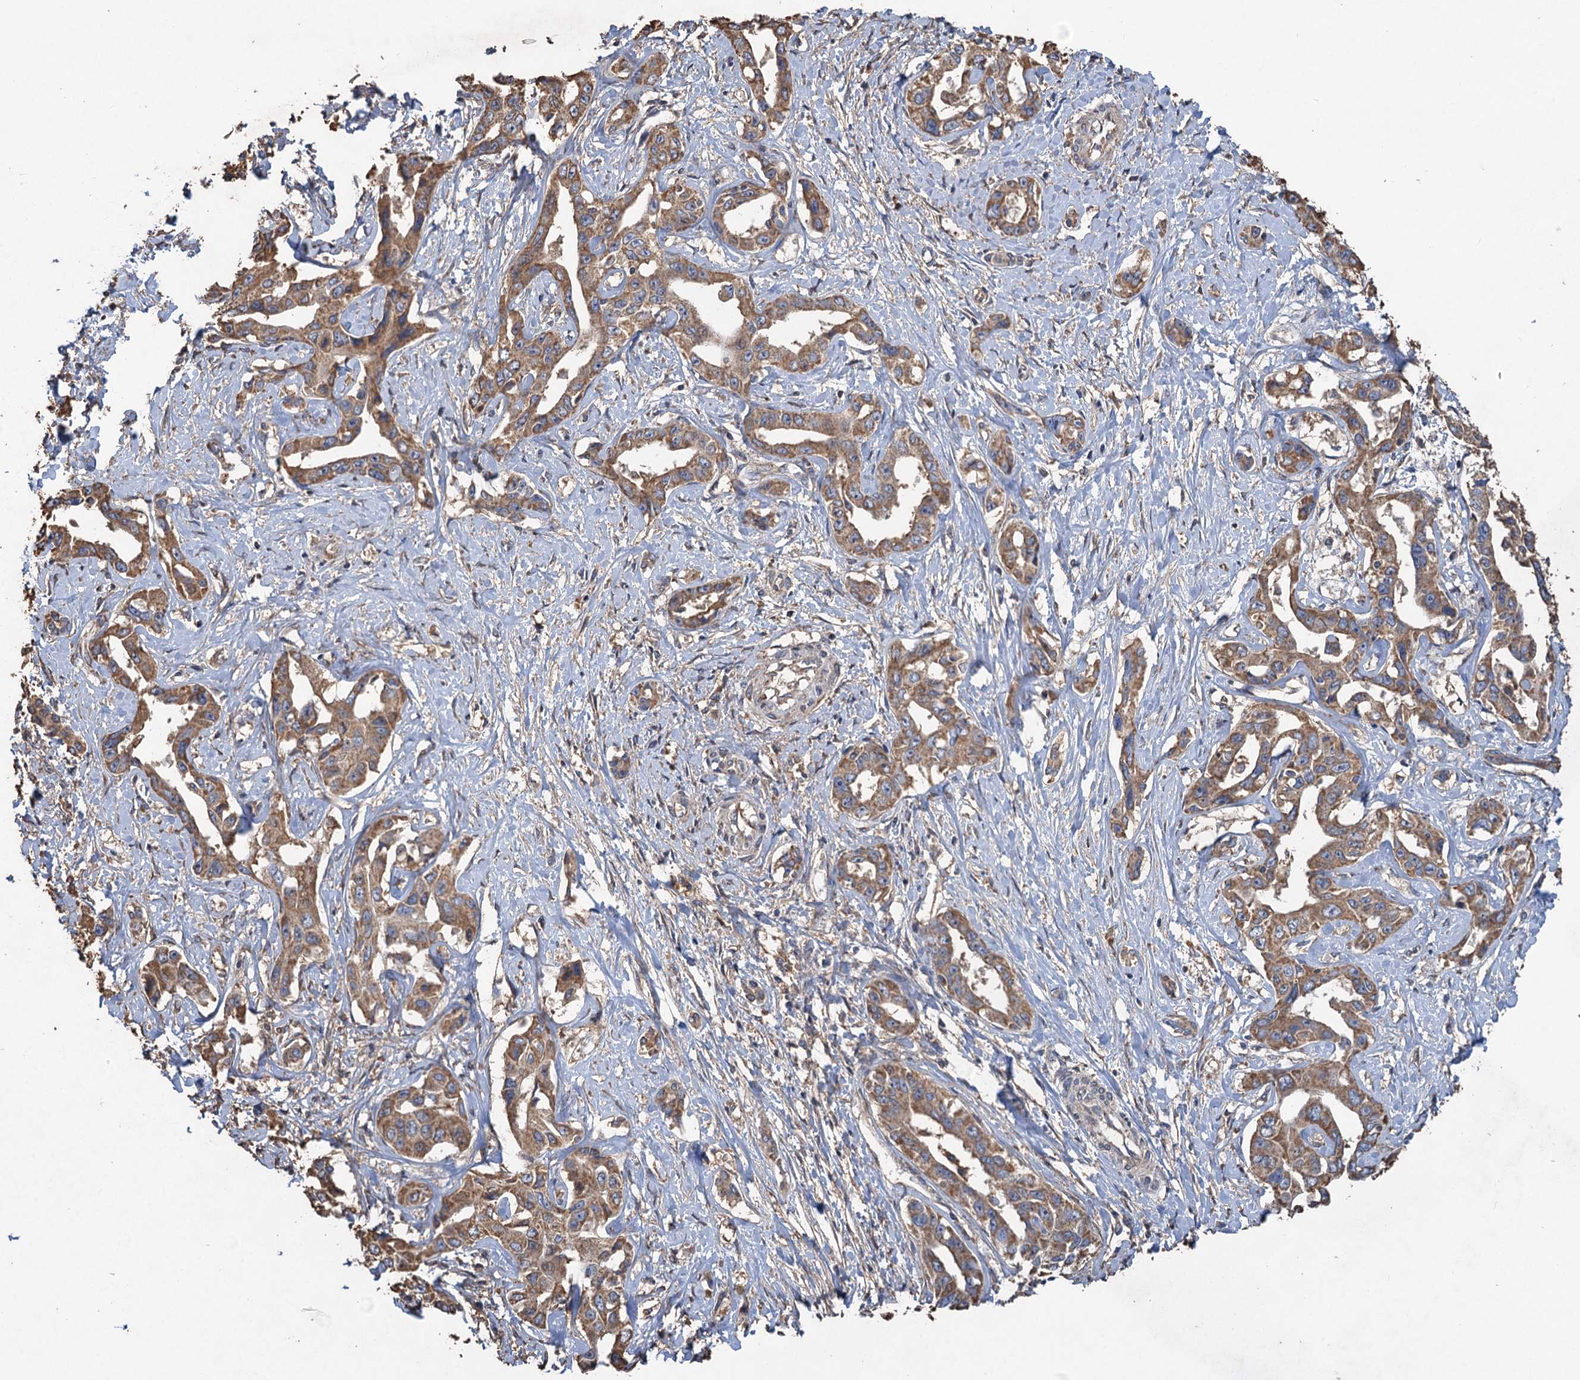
{"staining": {"intensity": "moderate", "quantity": ">75%", "location": "cytoplasmic/membranous"}, "tissue": "liver cancer", "cell_type": "Tumor cells", "image_type": "cancer", "snomed": [{"axis": "morphology", "description": "Cholangiocarcinoma"}, {"axis": "topography", "description": "Liver"}], "caption": "DAB (3,3'-diaminobenzidine) immunohistochemical staining of liver cholangiocarcinoma exhibits moderate cytoplasmic/membranous protein staining in approximately >75% of tumor cells. Immunohistochemistry (ihc) stains the protein of interest in brown and the nuclei are stained blue.", "gene": "SCUBE3", "patient": {"sex": "male", "age": 59}}